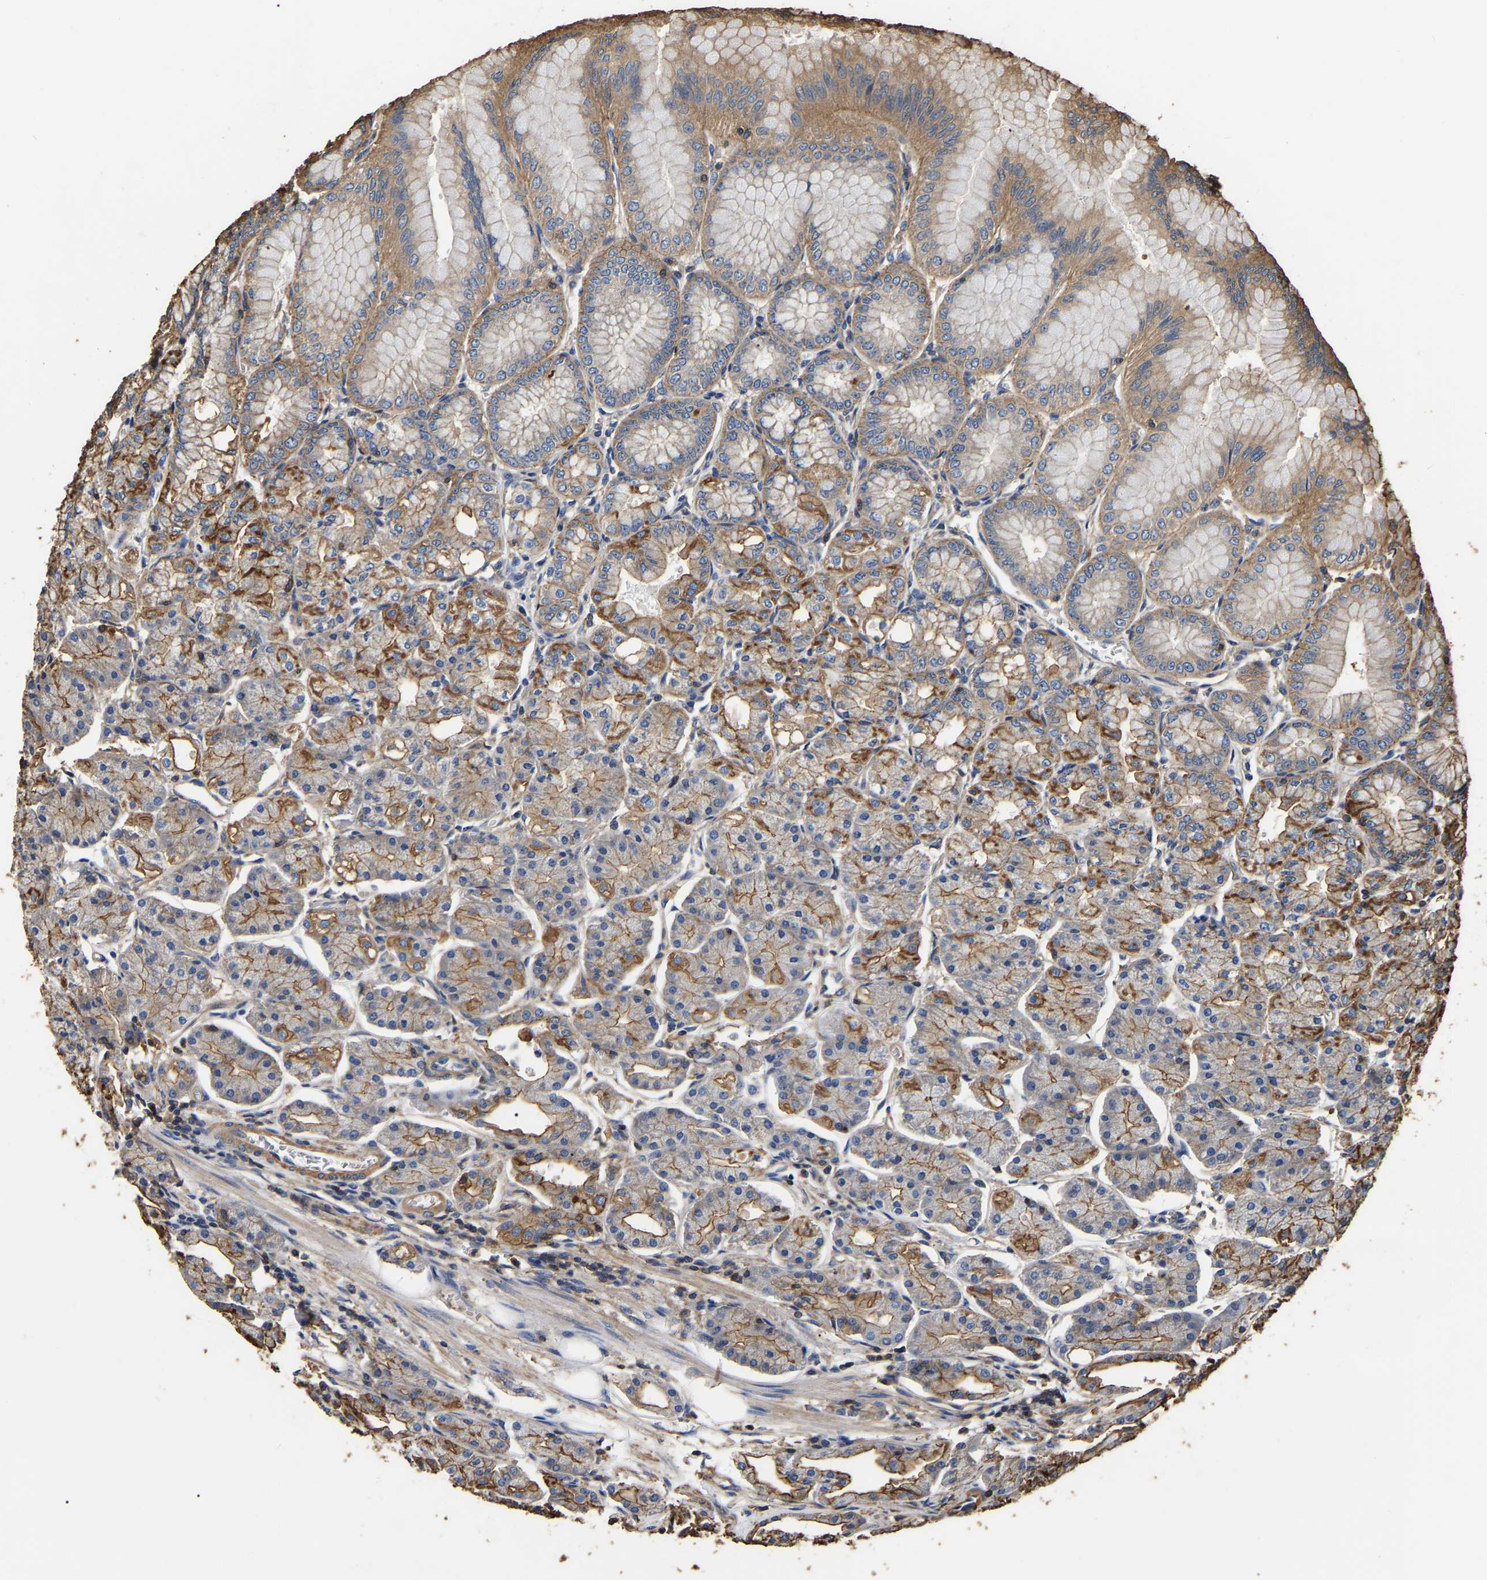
{"staining": {"intensity": "moderate", "quantity": ">75%", "location": "cytoplasmic/membranous"}, "tissue": "stomach", "cell_type": "Glandular cells", "image_type": "normal", "snomed": [{"axis": "morphology", "description": "Normal tissue, NOS"}, {"axis": "topography", "description": "Stomach, lower"}], "caption": "This photomicrograph demonstrates unremarkable stomach stained with IHC to label a protein in brown. The cytoplasmic/membranous of glandular cells show moderate positivity for the protein. Nuclei are counter-stained blue.", "gene": "ARMT1", "patient": {"sex": "male", "age": 71}}